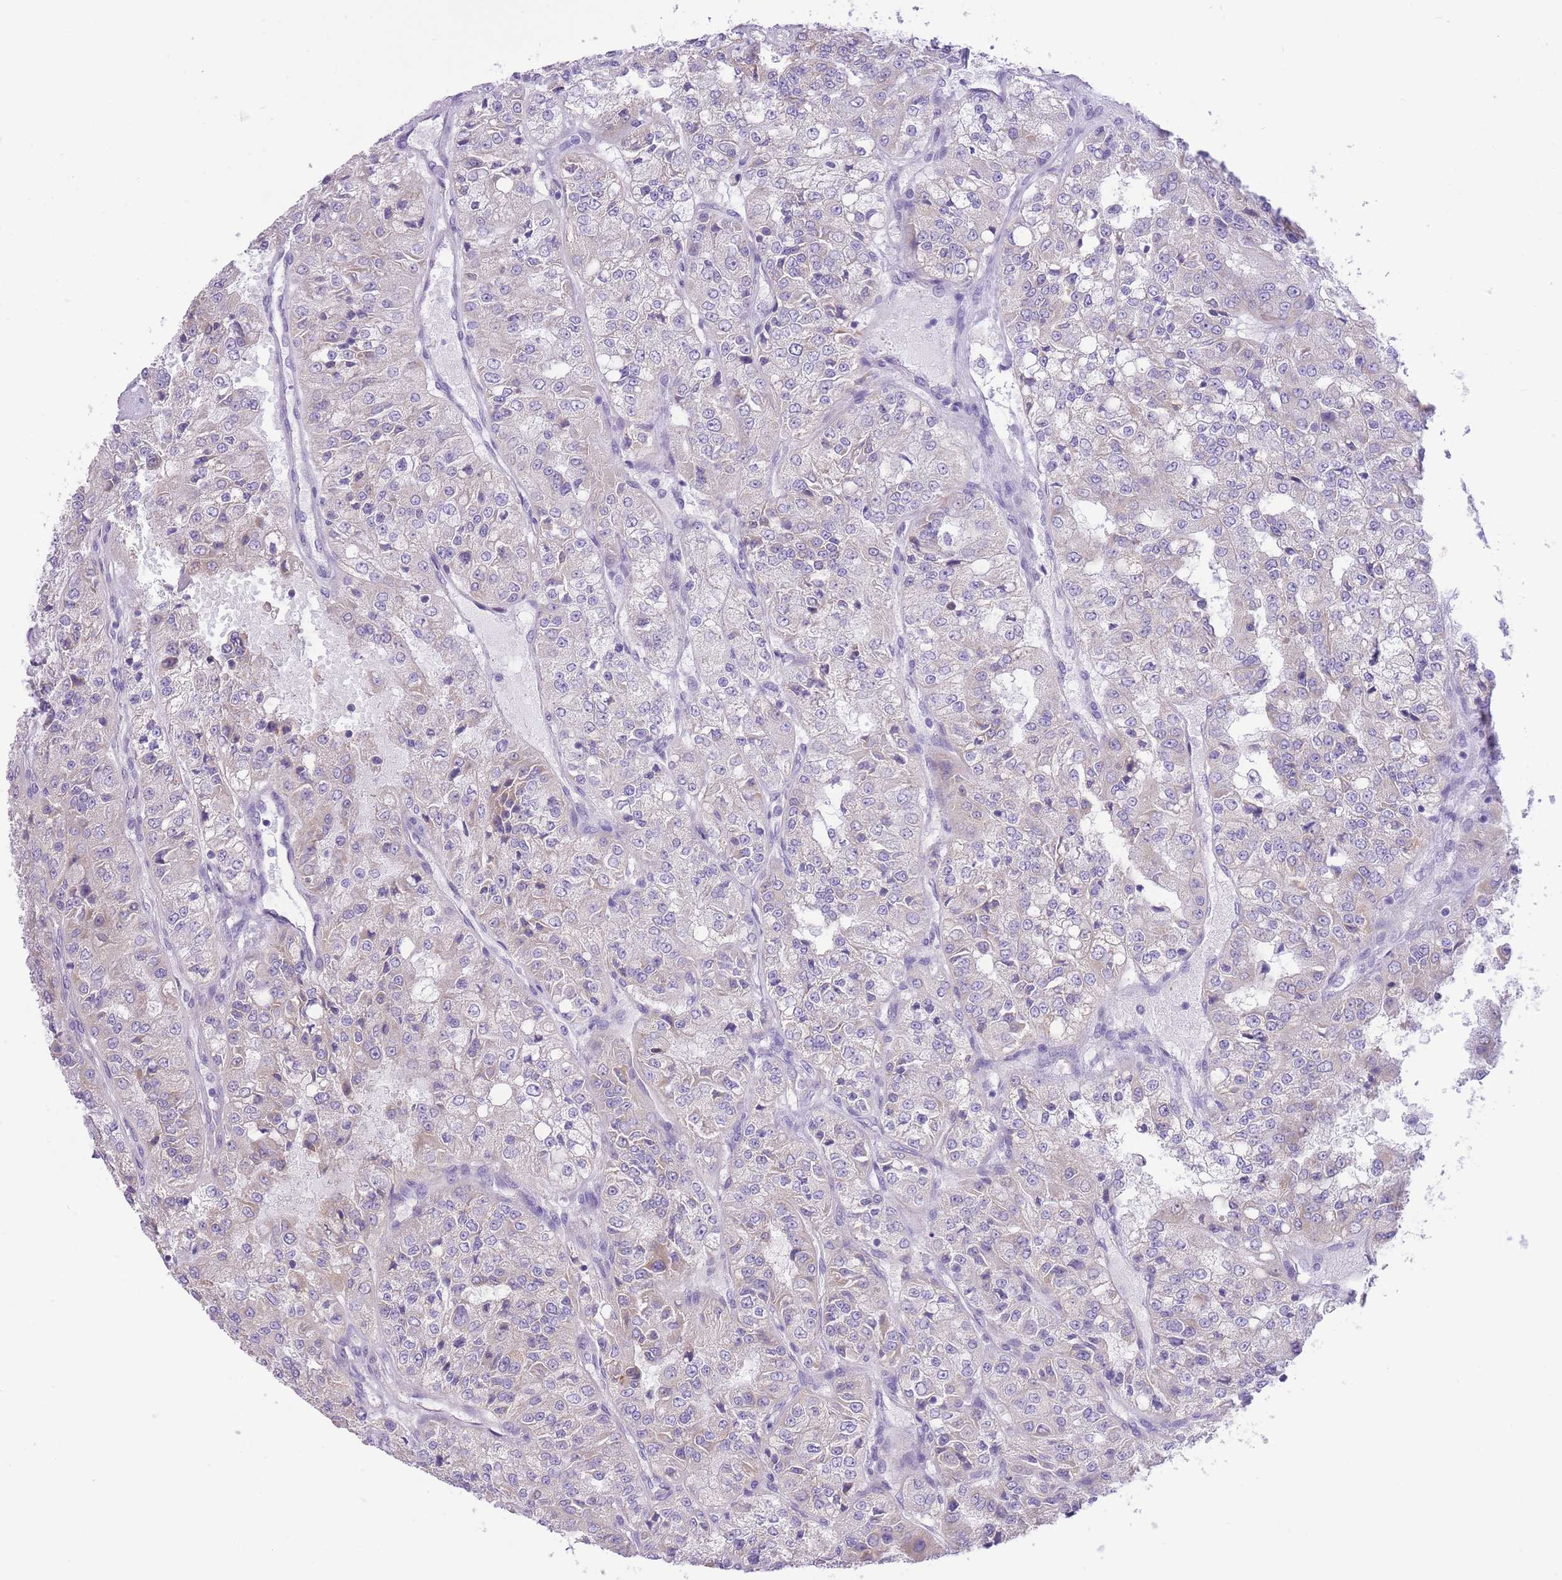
{"staining": {"intensity": "negative", "quantity": "none", "location": "none"}, "tissue": "renal cancer", "cell_type": "Tumor cells", "image_type": "cancer", "snomed": [{"axis": "morphology", "description": "Adenocarcinoma, NOS"}, {"axis": "topography", "description": "Kidney"}], "caption": "Renal adenocarcinoma was stained to show a protein in brown. There is no significant expression in tumor cells.", "gene": "RHOU", "patient": {"sex": "female", "age": 63}}